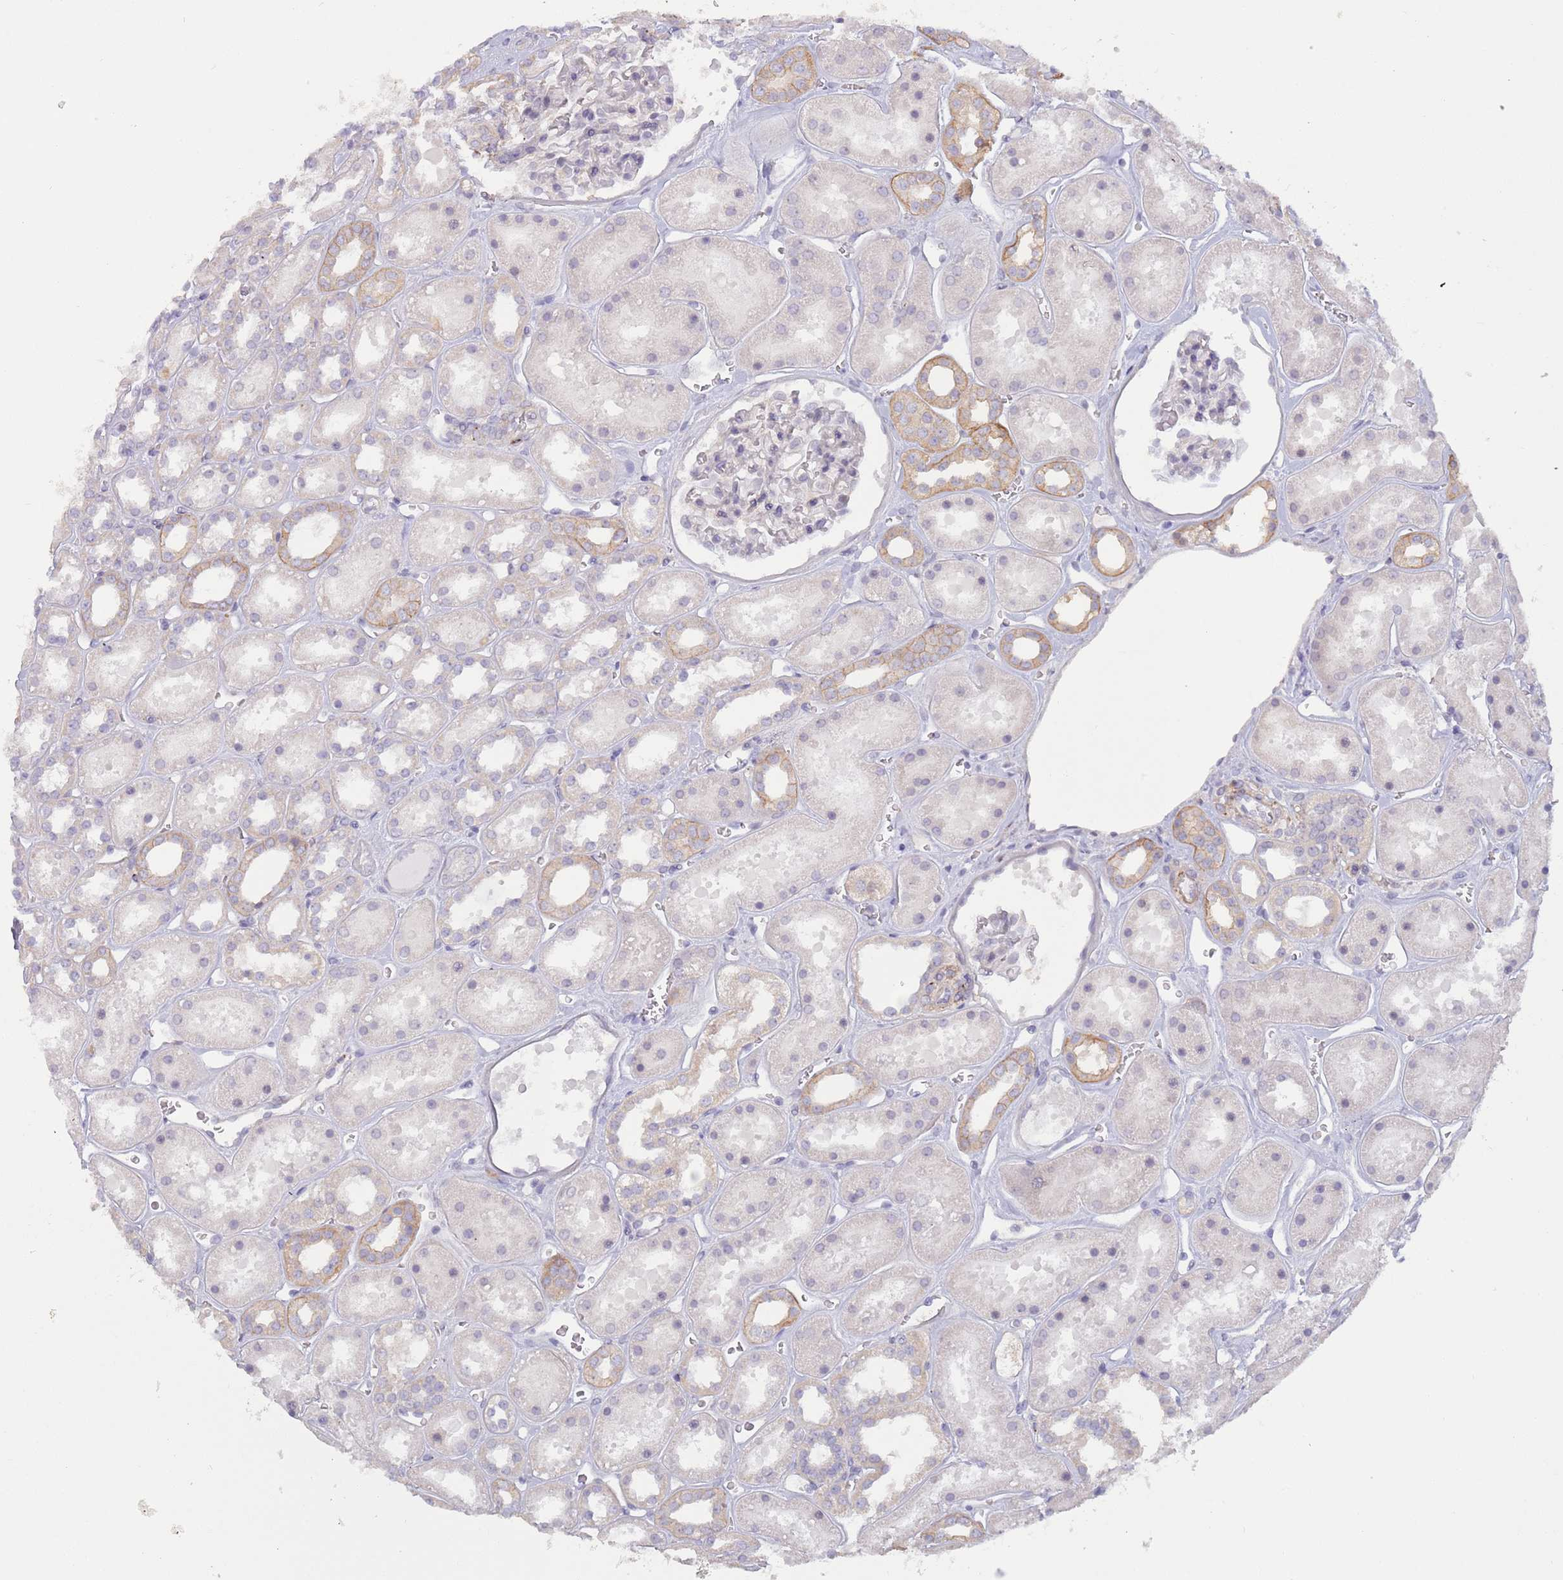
{"staining": {"intensity": "negative", "quantity": "none", "location": "none"}, "tissue": "kidney", "cell_type": "Cells in glomeruli", "image_type": "normal", "snomed": [{"axis": "morphology", "description": "Normal tissue, NOS"}, {"axis": "topography", "description": "Kidney"}], "caption": "IHC photomicrograph of normal kidney stained for a protein (brown), which exhibits no positivity in cells in glomeruli.", "gene": "PIMREG", "patient": {"sex": "female", "age": 41}}